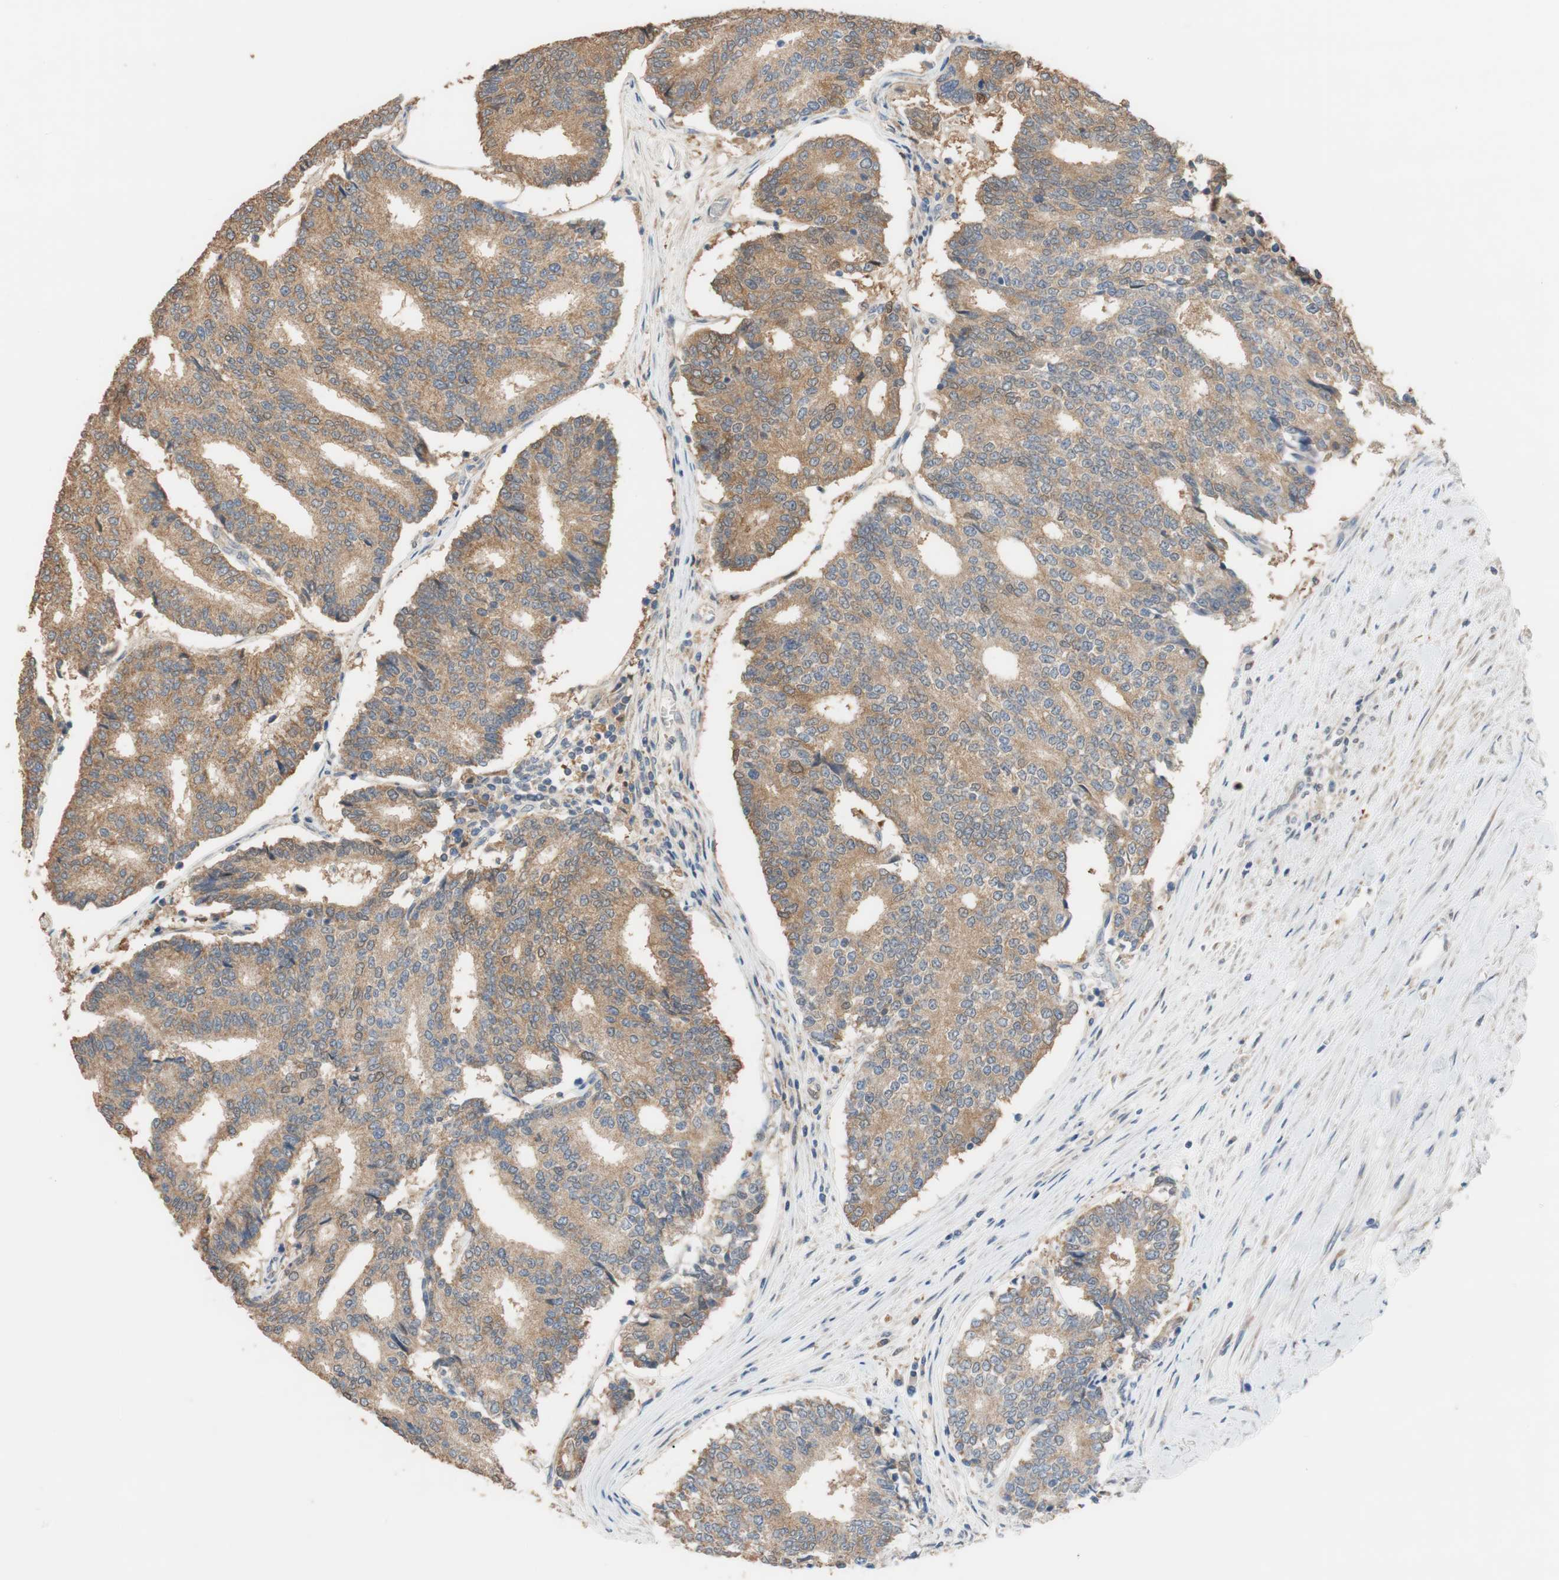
{"staining": {"intensity": "moderate", "quantity": ">75%", "location": "cytoplasmic/membranous"}, "tissue": "prostate cancer", "cell_type": "Tumor cells", "image_type": "cancer", "snomed": [{"axis": "morphology", "description": "Adenocarcinoma, High grade"}, {"axis": "topography", "description": "Prostate"}], "caption": "Immunohistochemistry of human high-grade adenocarcinoma (prostate) shows medium levels of moderate cytoplasmic/membranous positivity in about >75% of tumor cells. (Stains: DAB (3,3'-diaminobenzidine) in brown, nuclei in blue, Microscopy: brightfield microscopy at high magnification).", "gene": "ALDH1A2", "patient": {"sex": "male", "age": 55}}